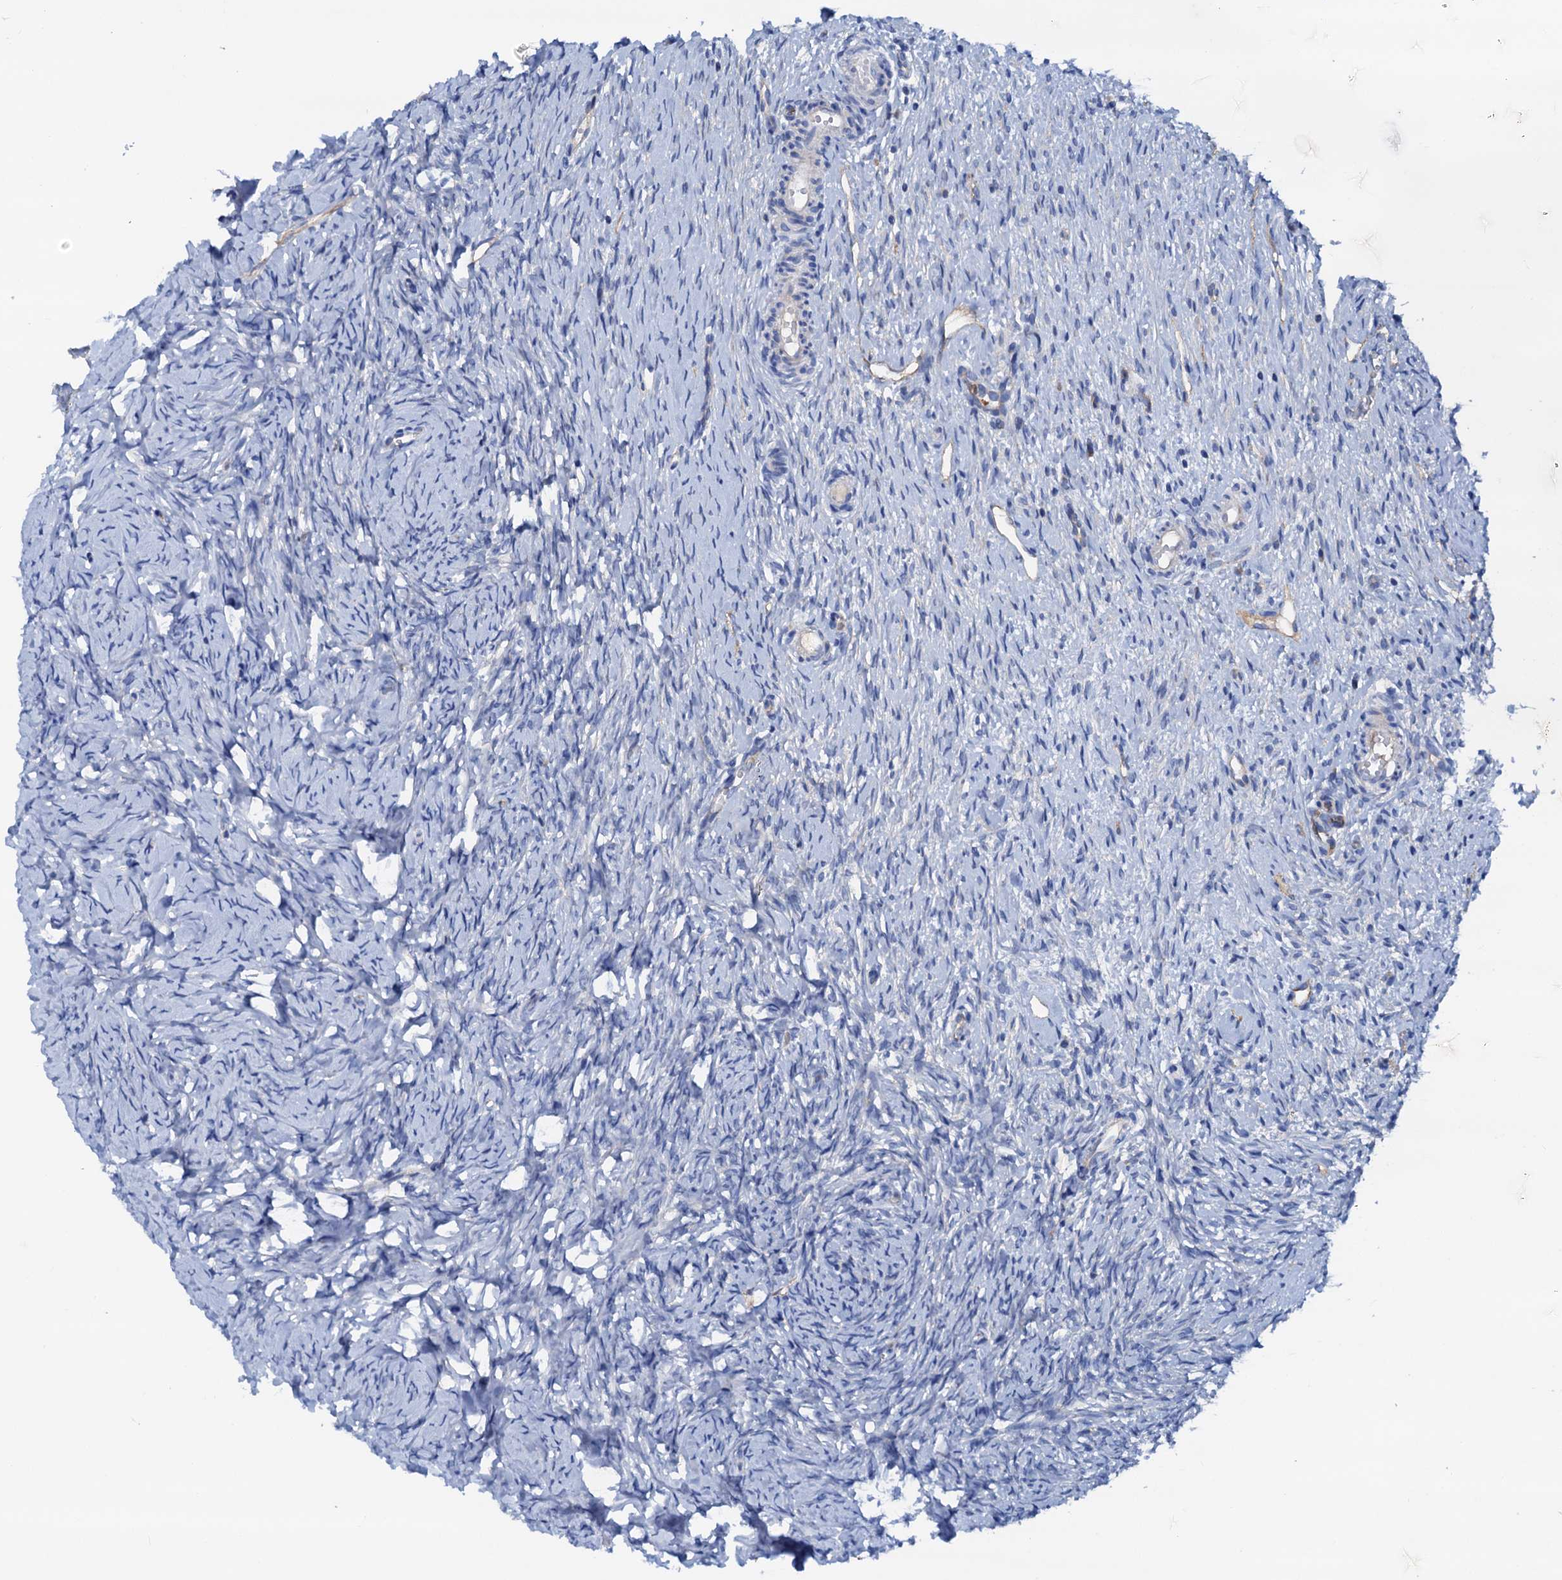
{"staining": {"intensity": "negative", "quantity": "none", "location": "none"}, "tissue": "ovary", "cell_type": "Ovarian stroma cells", "image_type": "normal", "snomed": [{"axis": "morphology", "description": "Normal tissue, NOS"}, {"axis": "topography", "description": "Ovary"}], "caption": "Human ovary stained for a protein using immunohistochemistry (IHC) displays no expression in ovarian stroma cells.", "gene": "RASSF9", "patient": {"sex": "female", "age": 51}}